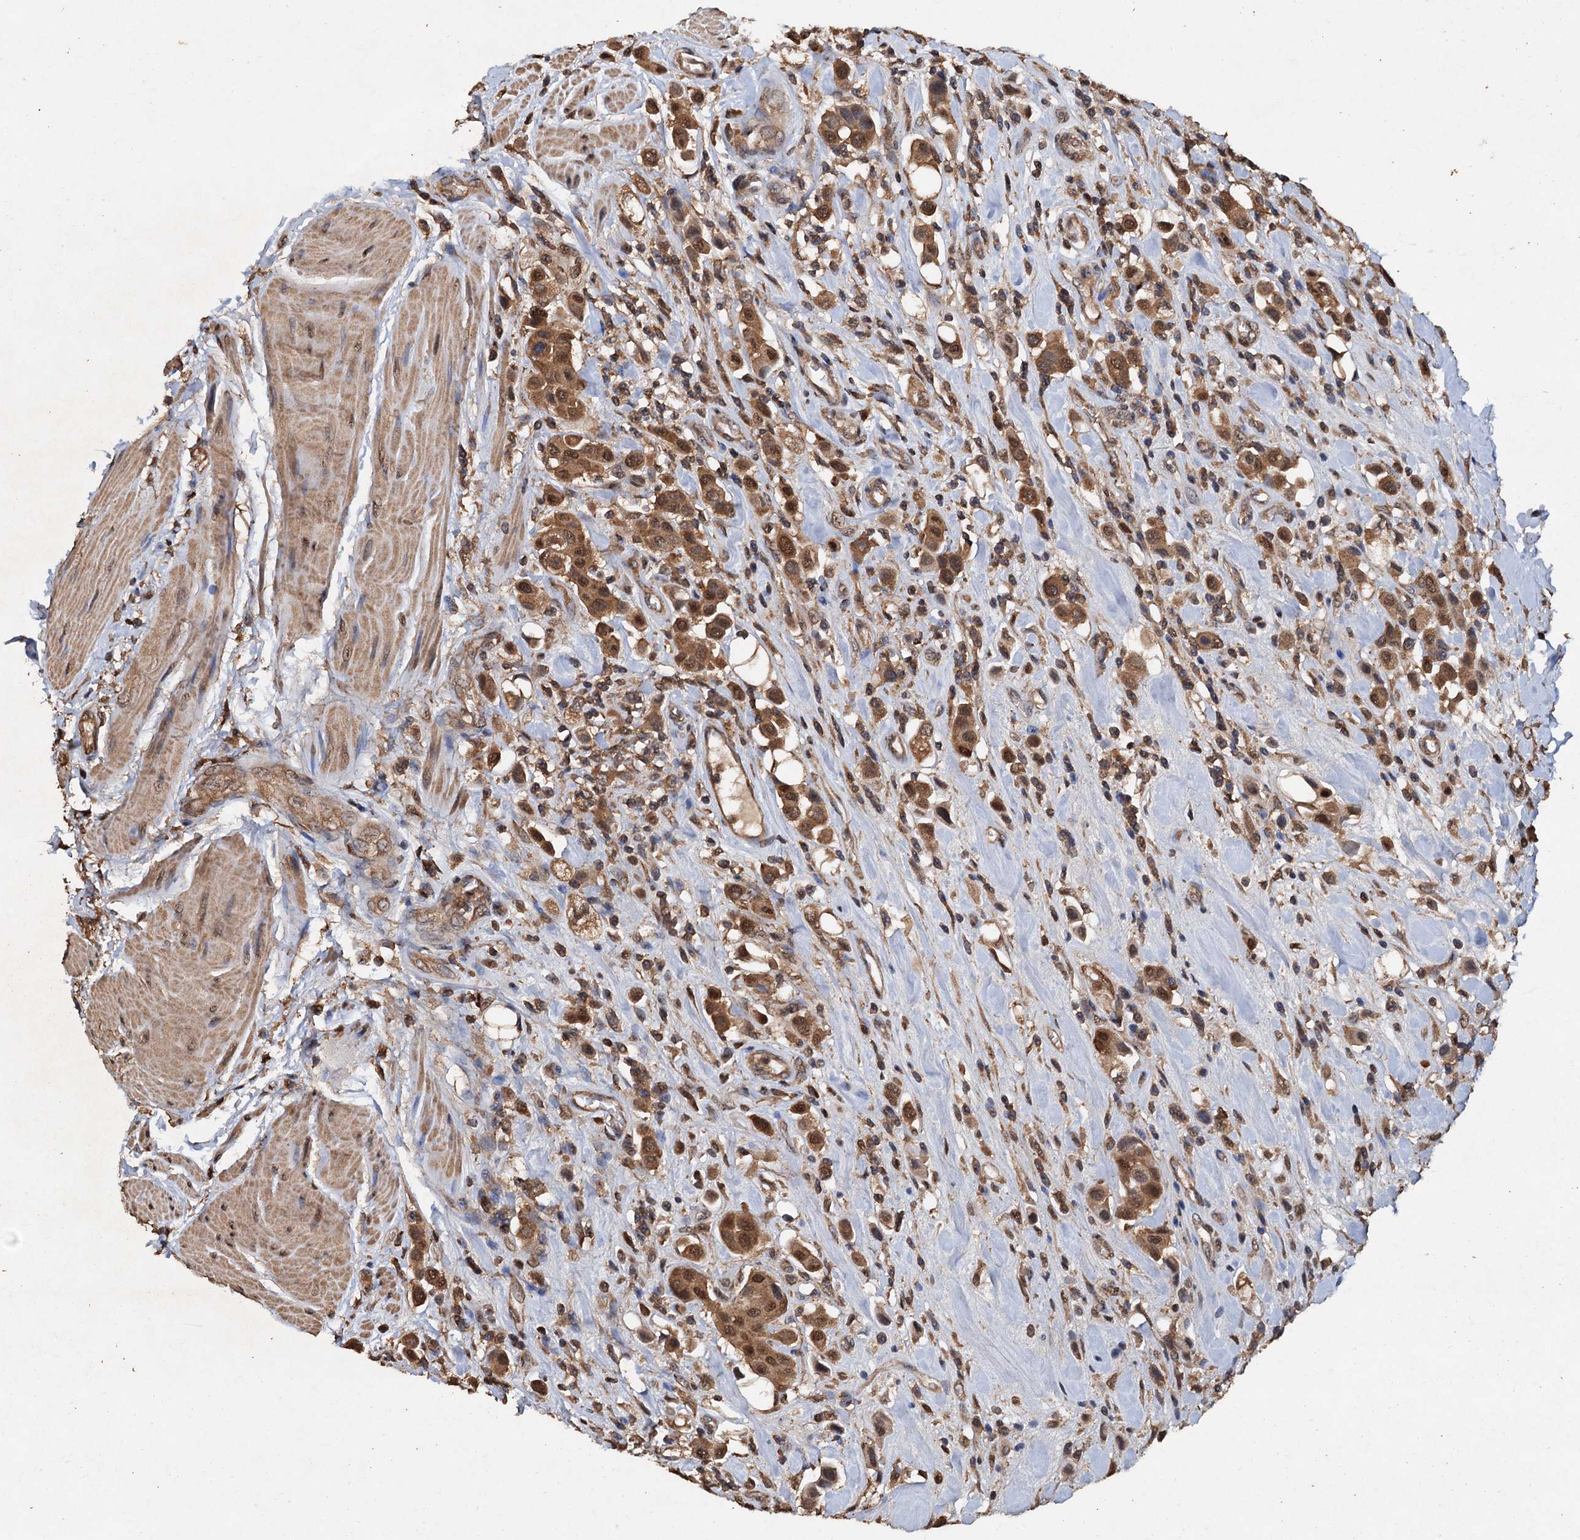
{"staining": {"intensity": "moderate", "quantity": ">75%", "location": "cytoplasmic/membranous,nuclear"}, "tissue": "urothelial cancer", "cell_type": "Tumor cells", "image_type": "cancer", "snomed": [{"axis": "morphology", "description": "Urothelial carcinoma, High grade"}, {"axis": "topography", "description": "Urinary bladder"}], "caption": "High-grade urothelial carcinoma stained with a brown dye shows moderate cytoplasmic/membranous and nuclear positive staining in approximately >75% of tumor cells.", "gene": "PSMD9", "patient": {"sex": "male", "age": 50}}